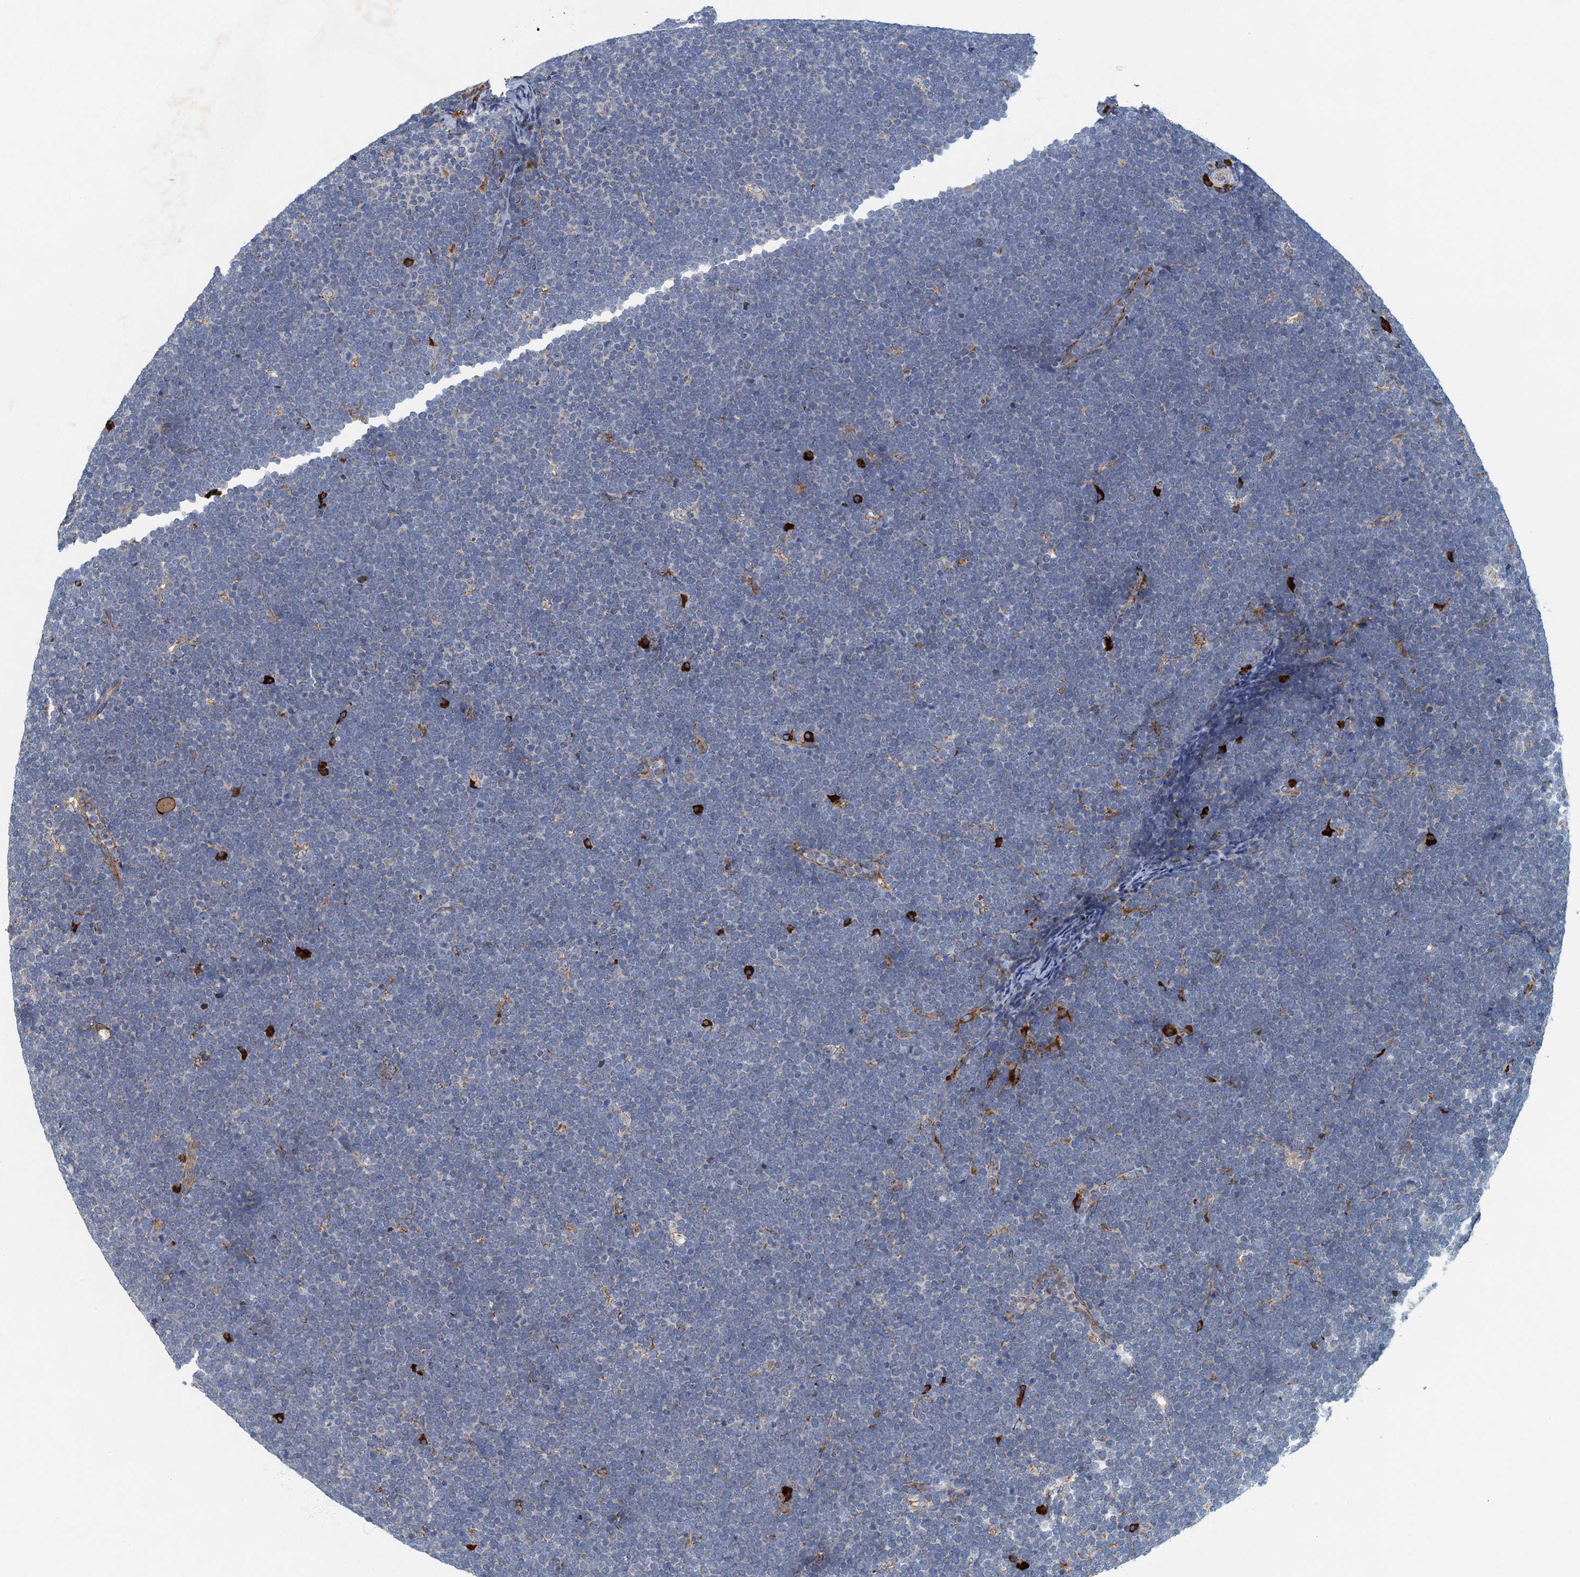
{"staining": {"intensity": "negative", "quantity": "none", "location": "none"}, "tissue": "lymphoma", "cell_type": "Tumor cells", "image_type": "cancer", "snomed": [{"axis": "morphology", "description": "Malignant lymphoma, non-Hodgkin's type, High grade"}, {"axis": "topography", "description": "Lymph node"}], "caption": "Lymphoma was stained to show a protein in brown. There is no significant staining in tumor cells. (DAB immunohistochemistry visualized using brightfield microscopy, high magnification).", "gene": "SPDYC", "patient": {"sex": "male", "age": 13}}